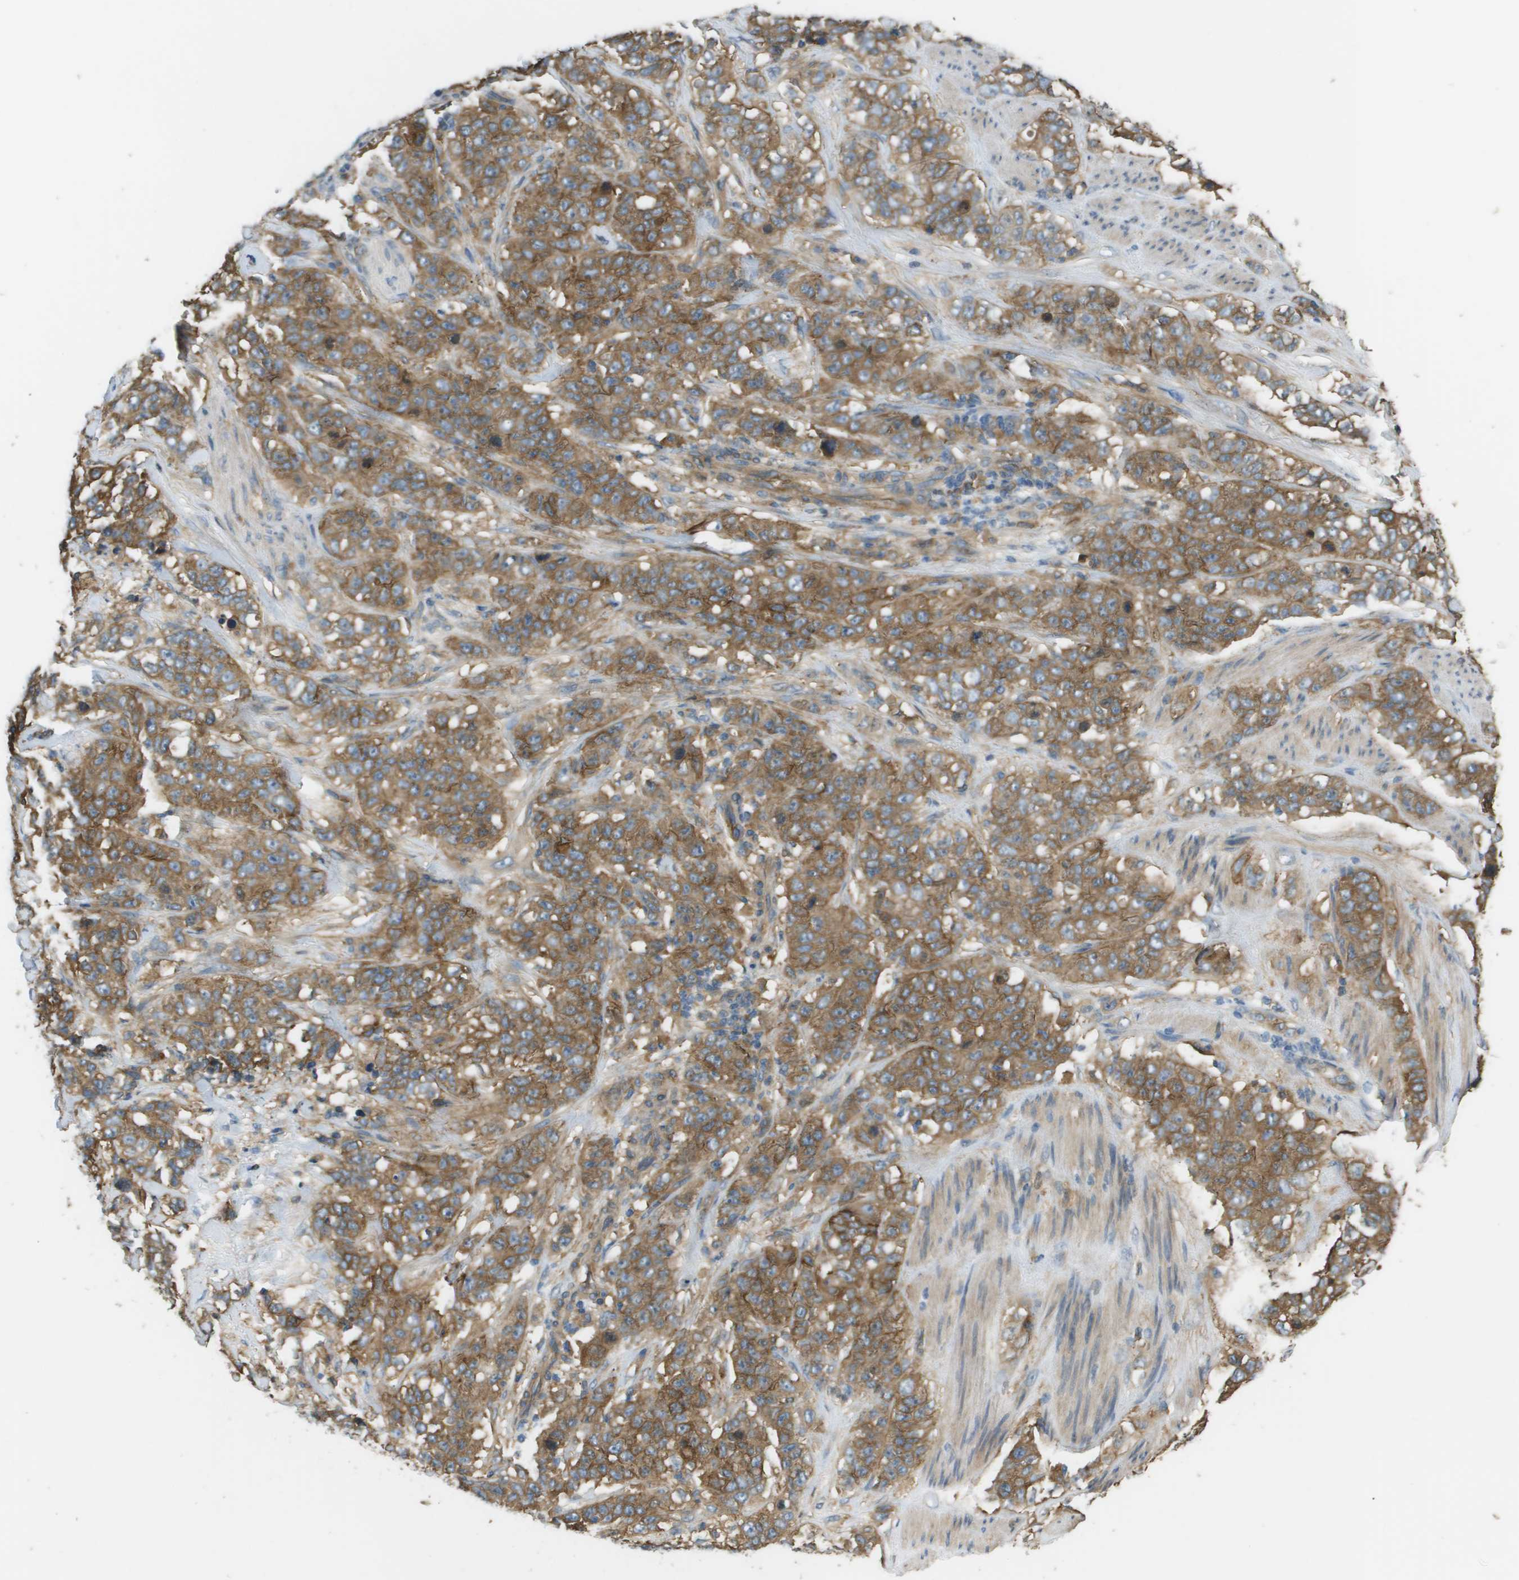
{"staining": {"intensity": "moderate", "quantity": ">75%", "location": "cytoplasmic/membranous"}, "tissue": "stomach cancer", "cell_type": "Tumor cells", "image_type": "cancer", "snomed": [{"axis": "morphology", "description": "Adenocarcinoma, NOS"}, {"axis": "topography", "description": "Stomach"}], "caption": "Stomach cancer (adenocarcinoma) stained for a protein (brown) displays moderate cytoplasmic/membranous positive positivity in about >75% of tumor cells.", "gene": "CORO1B", "patient": {"sex": "male", "age": 48}}